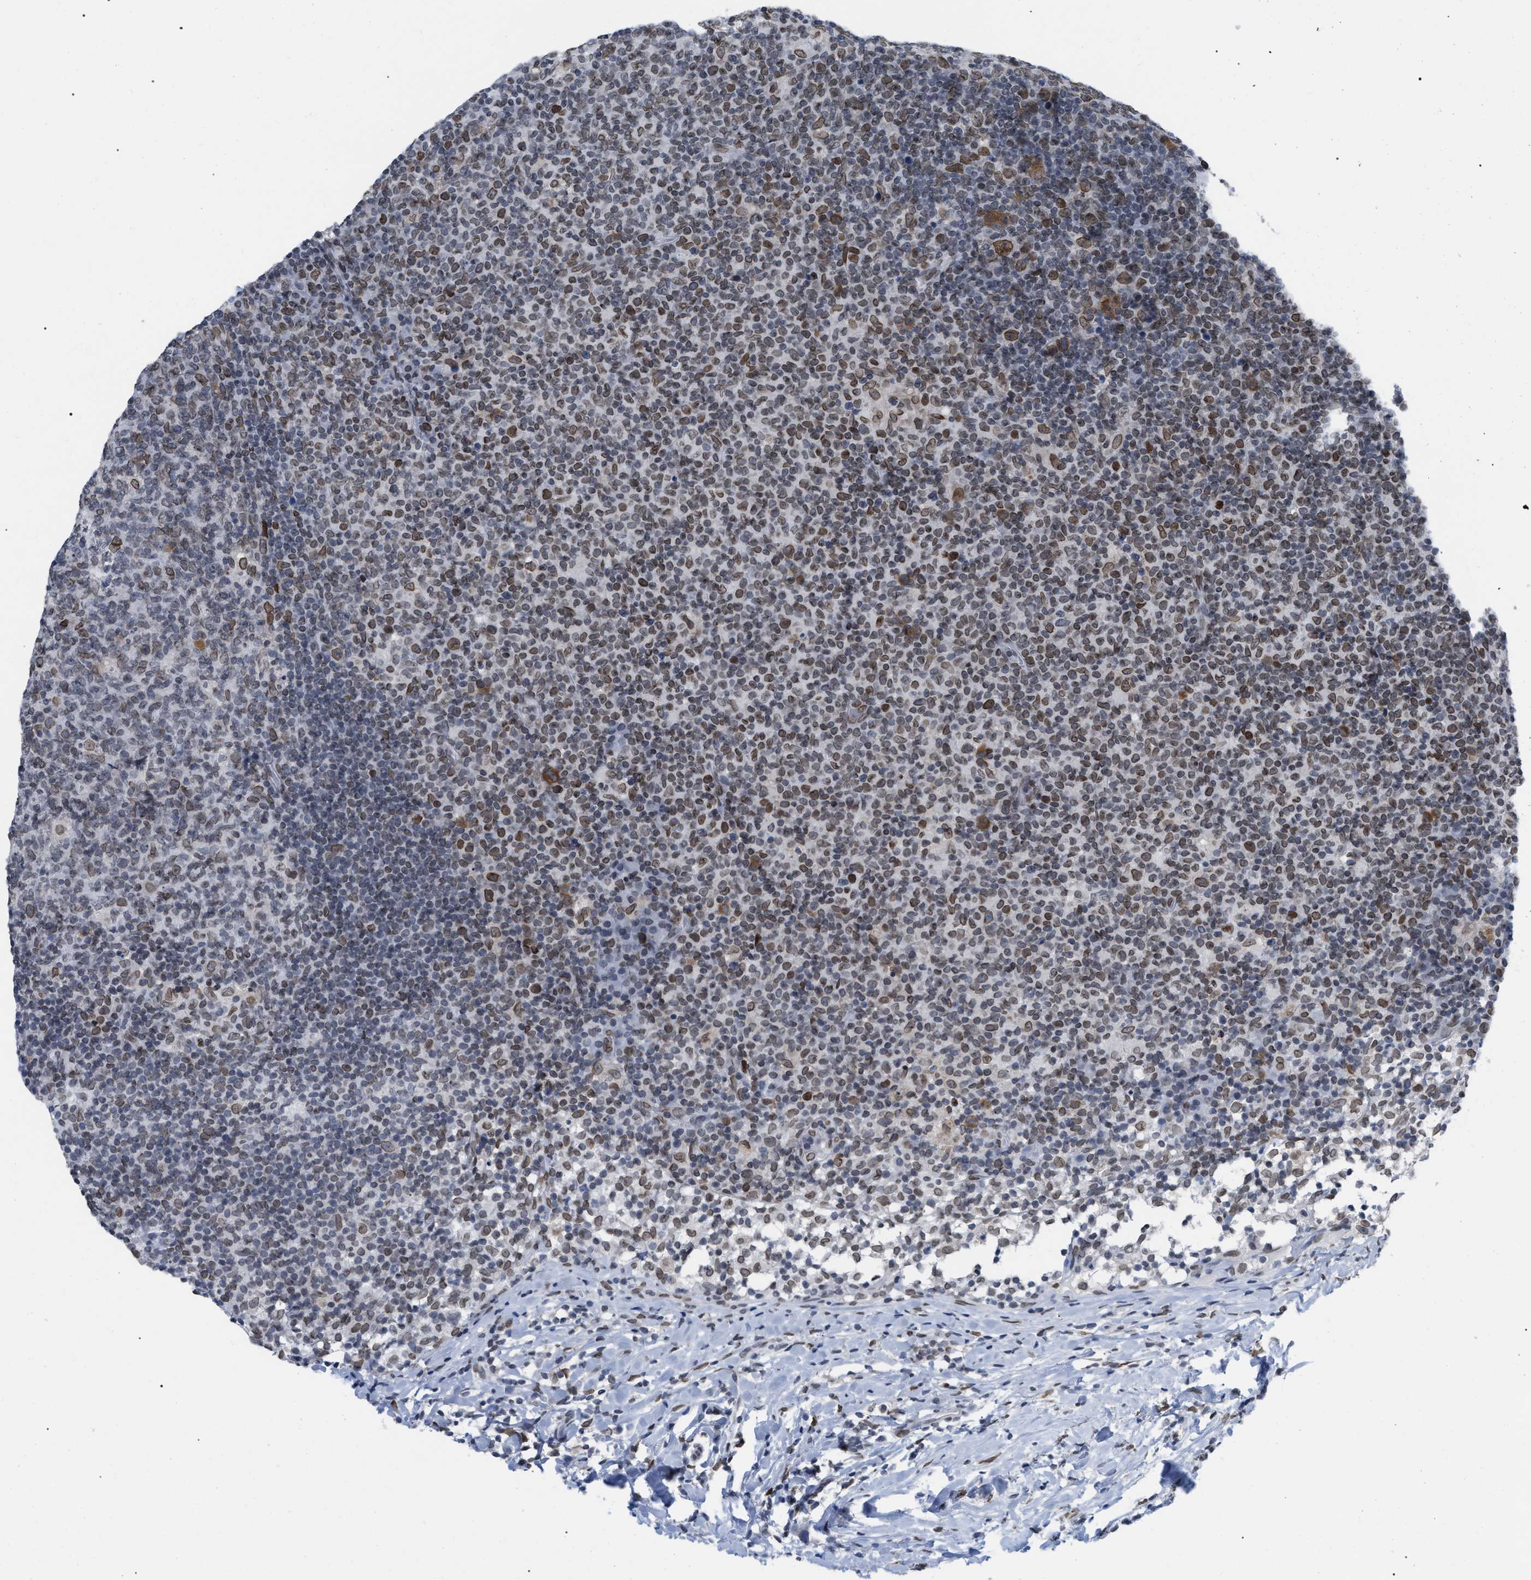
{"staining": {"intensity": "moderate", "quantity": "<25%", "location": "cytoplasmic/membranous,nuclear"}, "tissue": "lymph node", "cell_type": "Germinal center cells", "image_type": "normal", "snomed": [{"axis": "morphology", "description": "Normal tissue, NOS"}, {"axis": "morphology", "description": "Inflammation, NOS"}, {"axis": "topography", "description": "Lymph node"}], "caption": "Immunohistochemical staining of unremarkable human lymph node shows <25% levels of moderate cytoplasmic/membranous,nuclear protein expression in about <25% of germinal center cells. Using DAB (3,3'-diaminobenzidine) (brown) and hematoxylin (blue) stains, captured at high magnification using brightfield microscopy.", "gene": "TPR", "patient": {"sex": "male", "age": 55}}